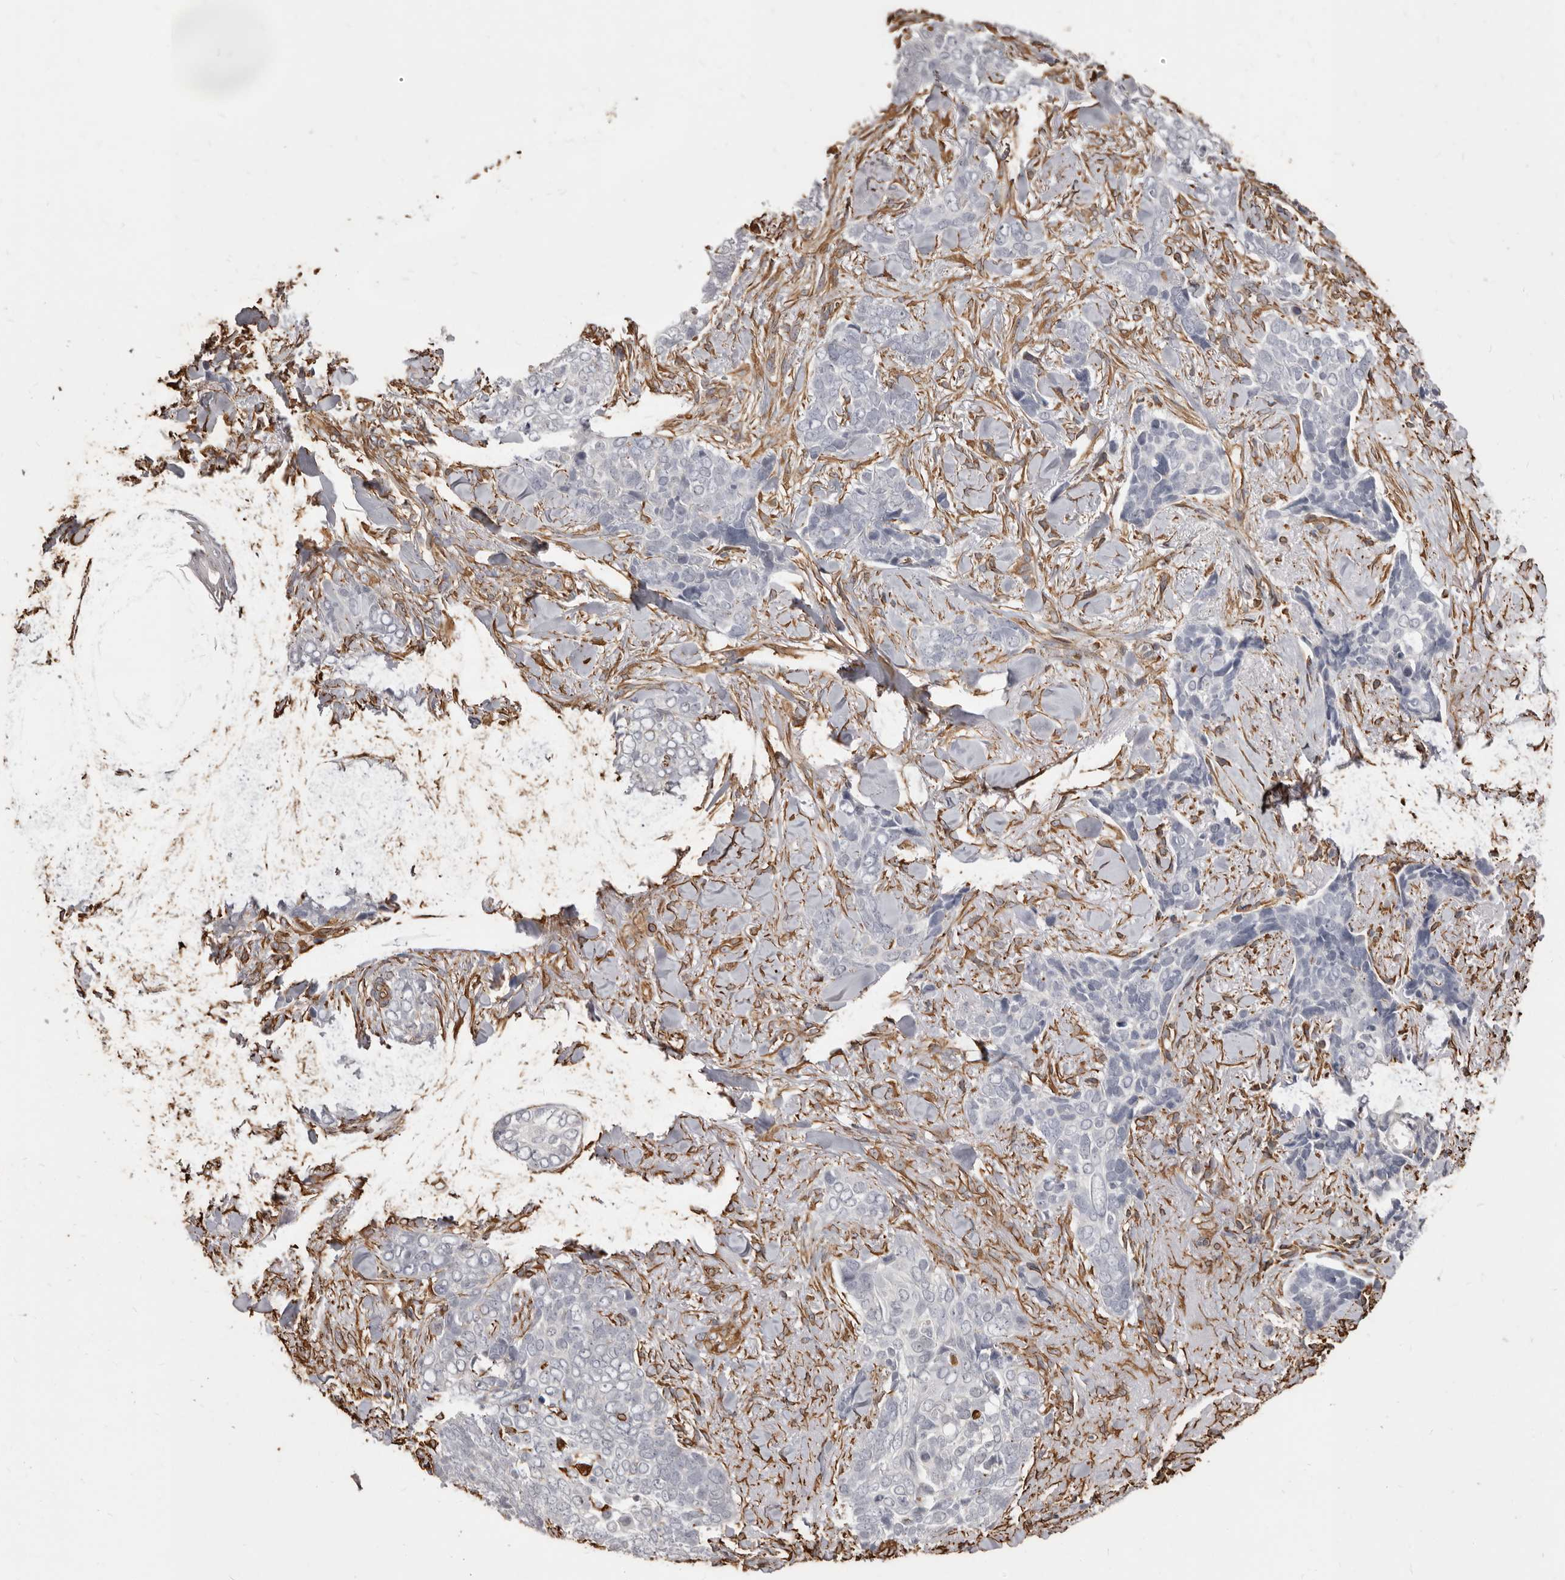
{"staining": {"intensity": "negative", "quantity": "none", "location": "none"}, "tissue": "skin cancer", "cell_type": "Tumor cells", "image_type": "cancer", "snomed": [{"axis": "morphology", "description": "Basal cell carcinoma"}, {"axis": "topography", "description": "Skin"}], "caption": "Protein analysis of skin cancer (basal cell carcinoma) displays no significant expression in tumor cells.", "gene": "MTURN", "patient": {"sex": "female", "age": 82}}